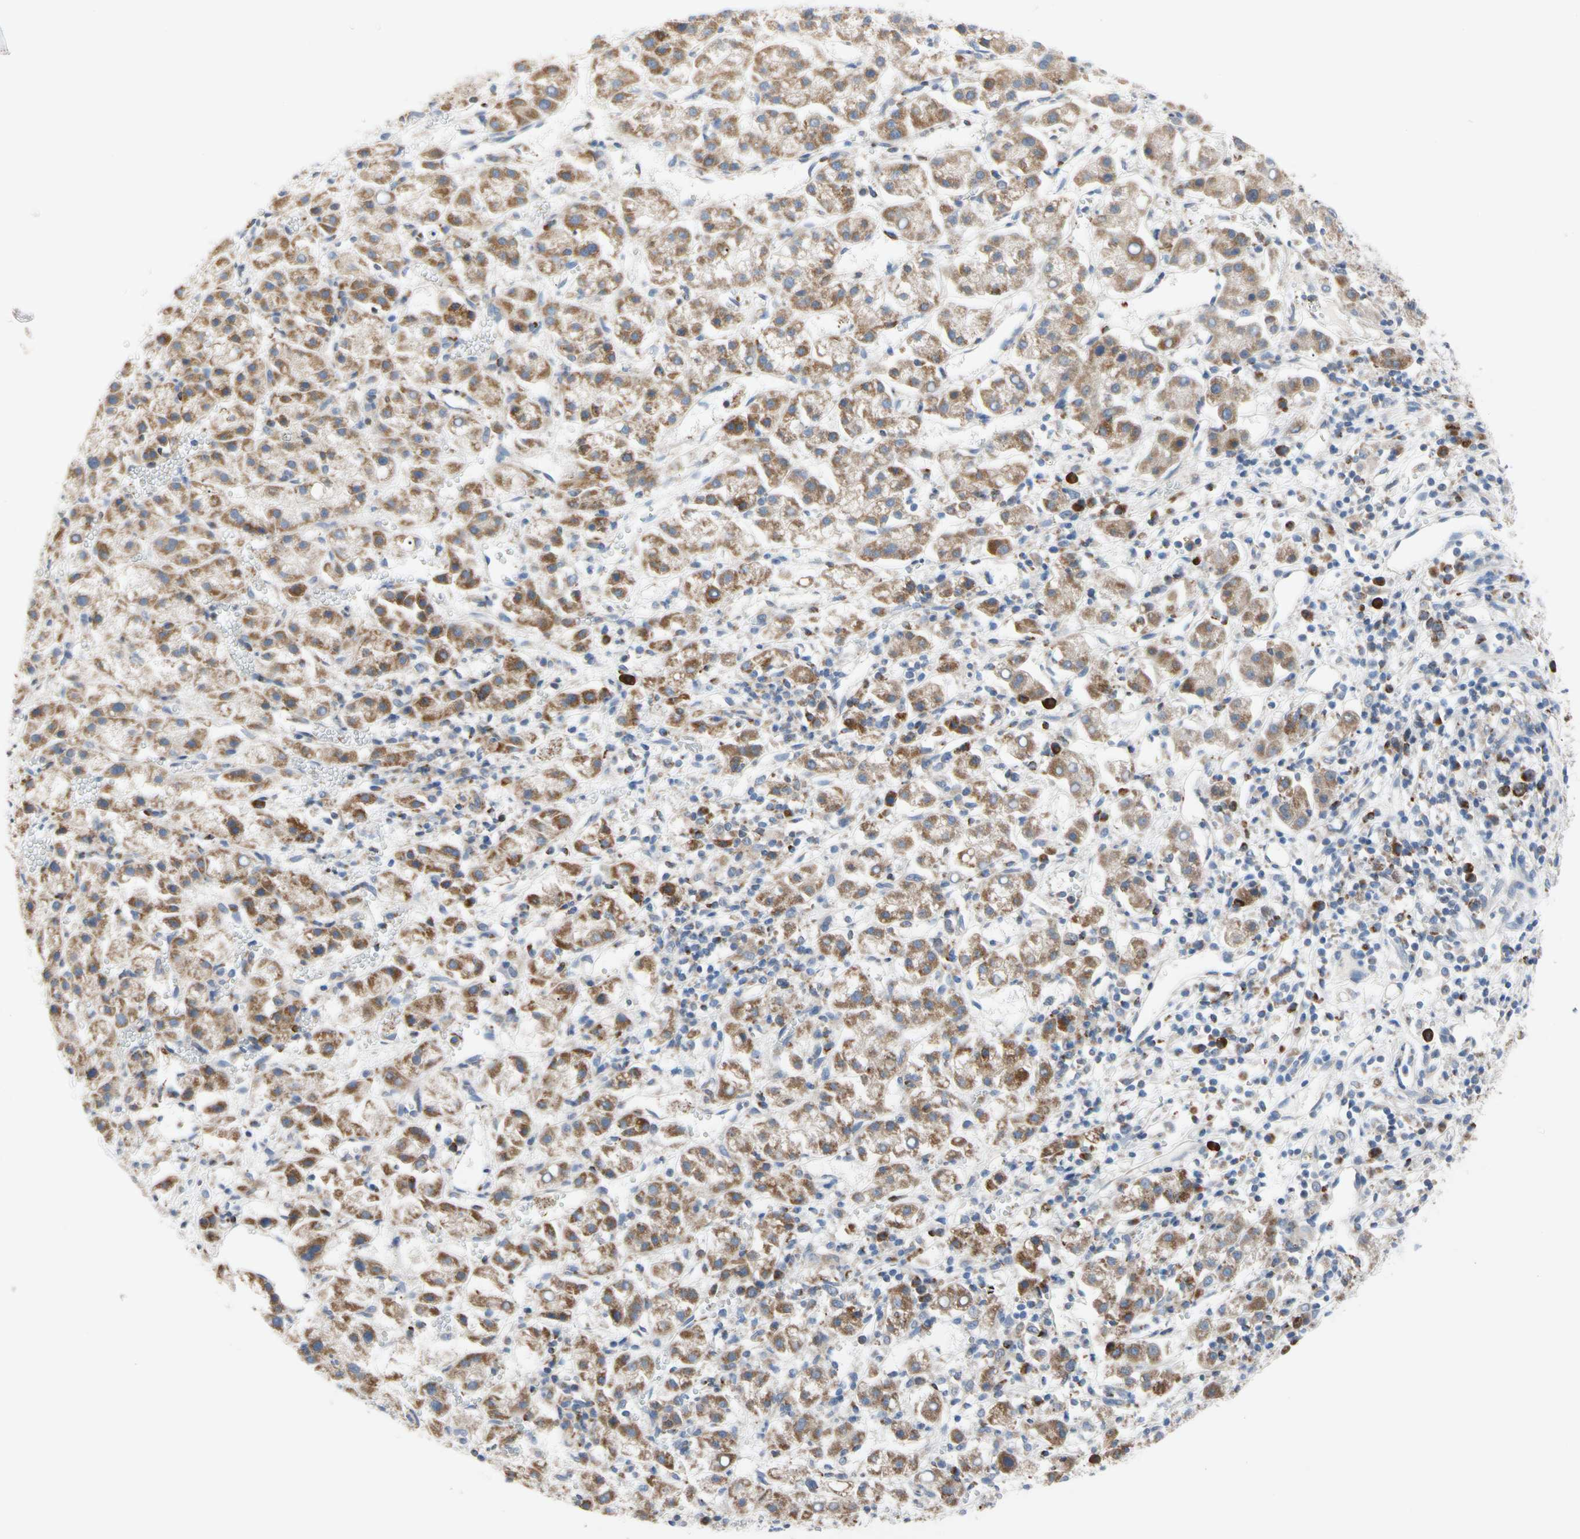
{"staining": {"intensity": "moderate", "quantity": ">75%", "location": "cytoplasmic/membranous"}, "tissue": "liver cancer", "cell_type": "Tumor cells", "image_type": "cancer", "snomed": [{"axis": "morphology", "description": "Carcinoma, Hepatocellular, NOS"}, {"axis": "topography", "description": "Liver"}], "caption": "A high-resolution photomicrograph shows immunohistochemistry staining of liver hepatocellular carcinoma, which demonstrates moderate cytoplasmic/membranous positivity in approximately >75% of tumor cells.", "gene": "MCL1", "patient": {"sex": "female", "age": 58}}